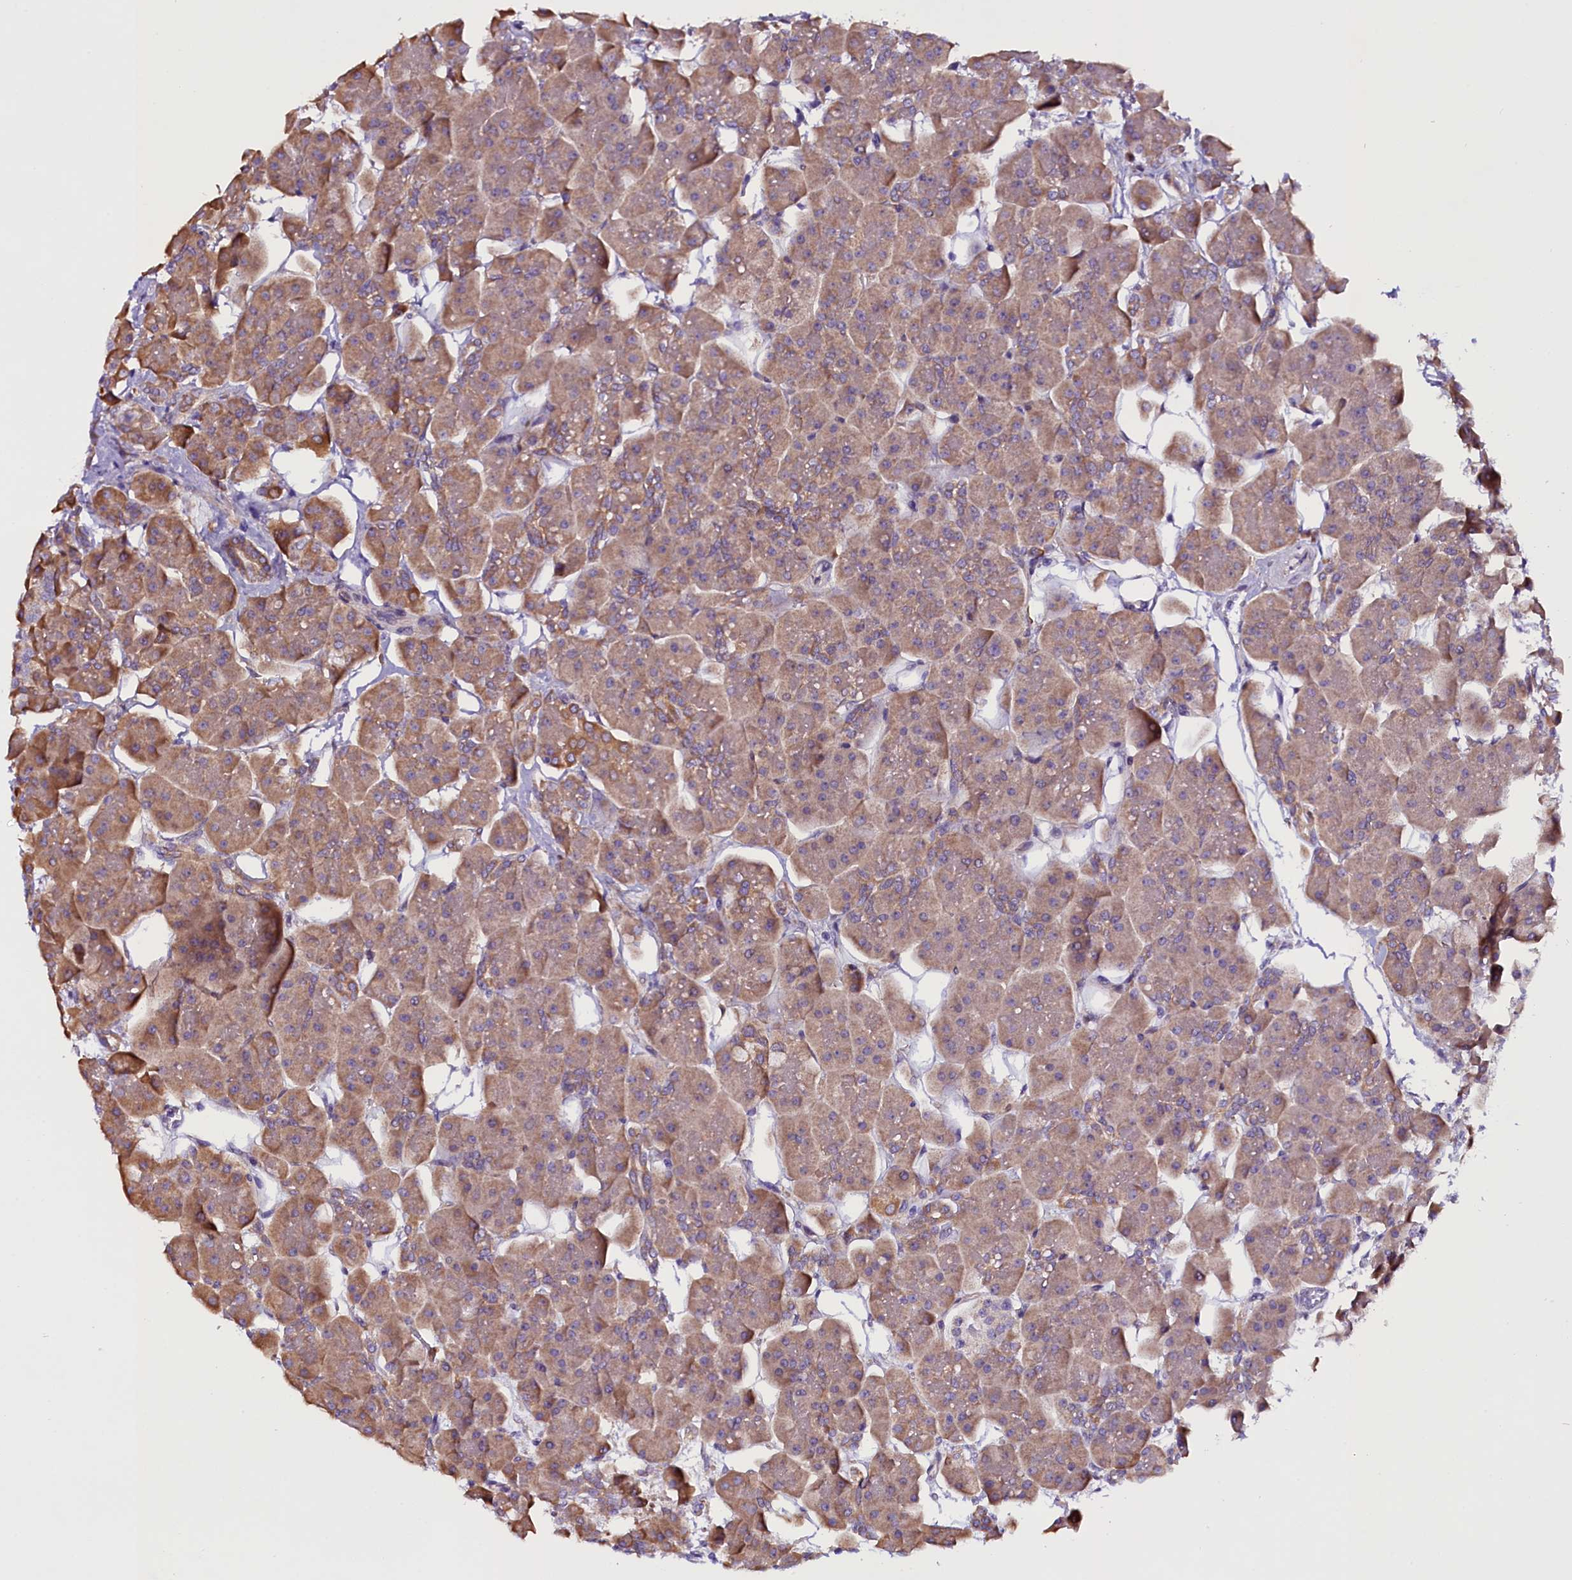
{"staining": {"intensity": "weak", "quantity": "25%-75%", "location": "cytoplasmic/membranous"}, "tissue": "pancreas", "cell_type": "Exocrine glandular cells", "image_type": "normal", "snomed": [{"axis": "morphology", "description": "Normal tissue, NOS"}, {"axis": "topography", "description": "Pancreas"}], "caption": "DAB (3,3'-diaminobenzidine) immunohistochemical staining of benign human pancreas displays weak cytoplasmic/membranous protein positivity in approximately 25%-75% of exocrine glandular cells.", "gene": "UACA", "patient": {"sex": "male", "age": 66}}